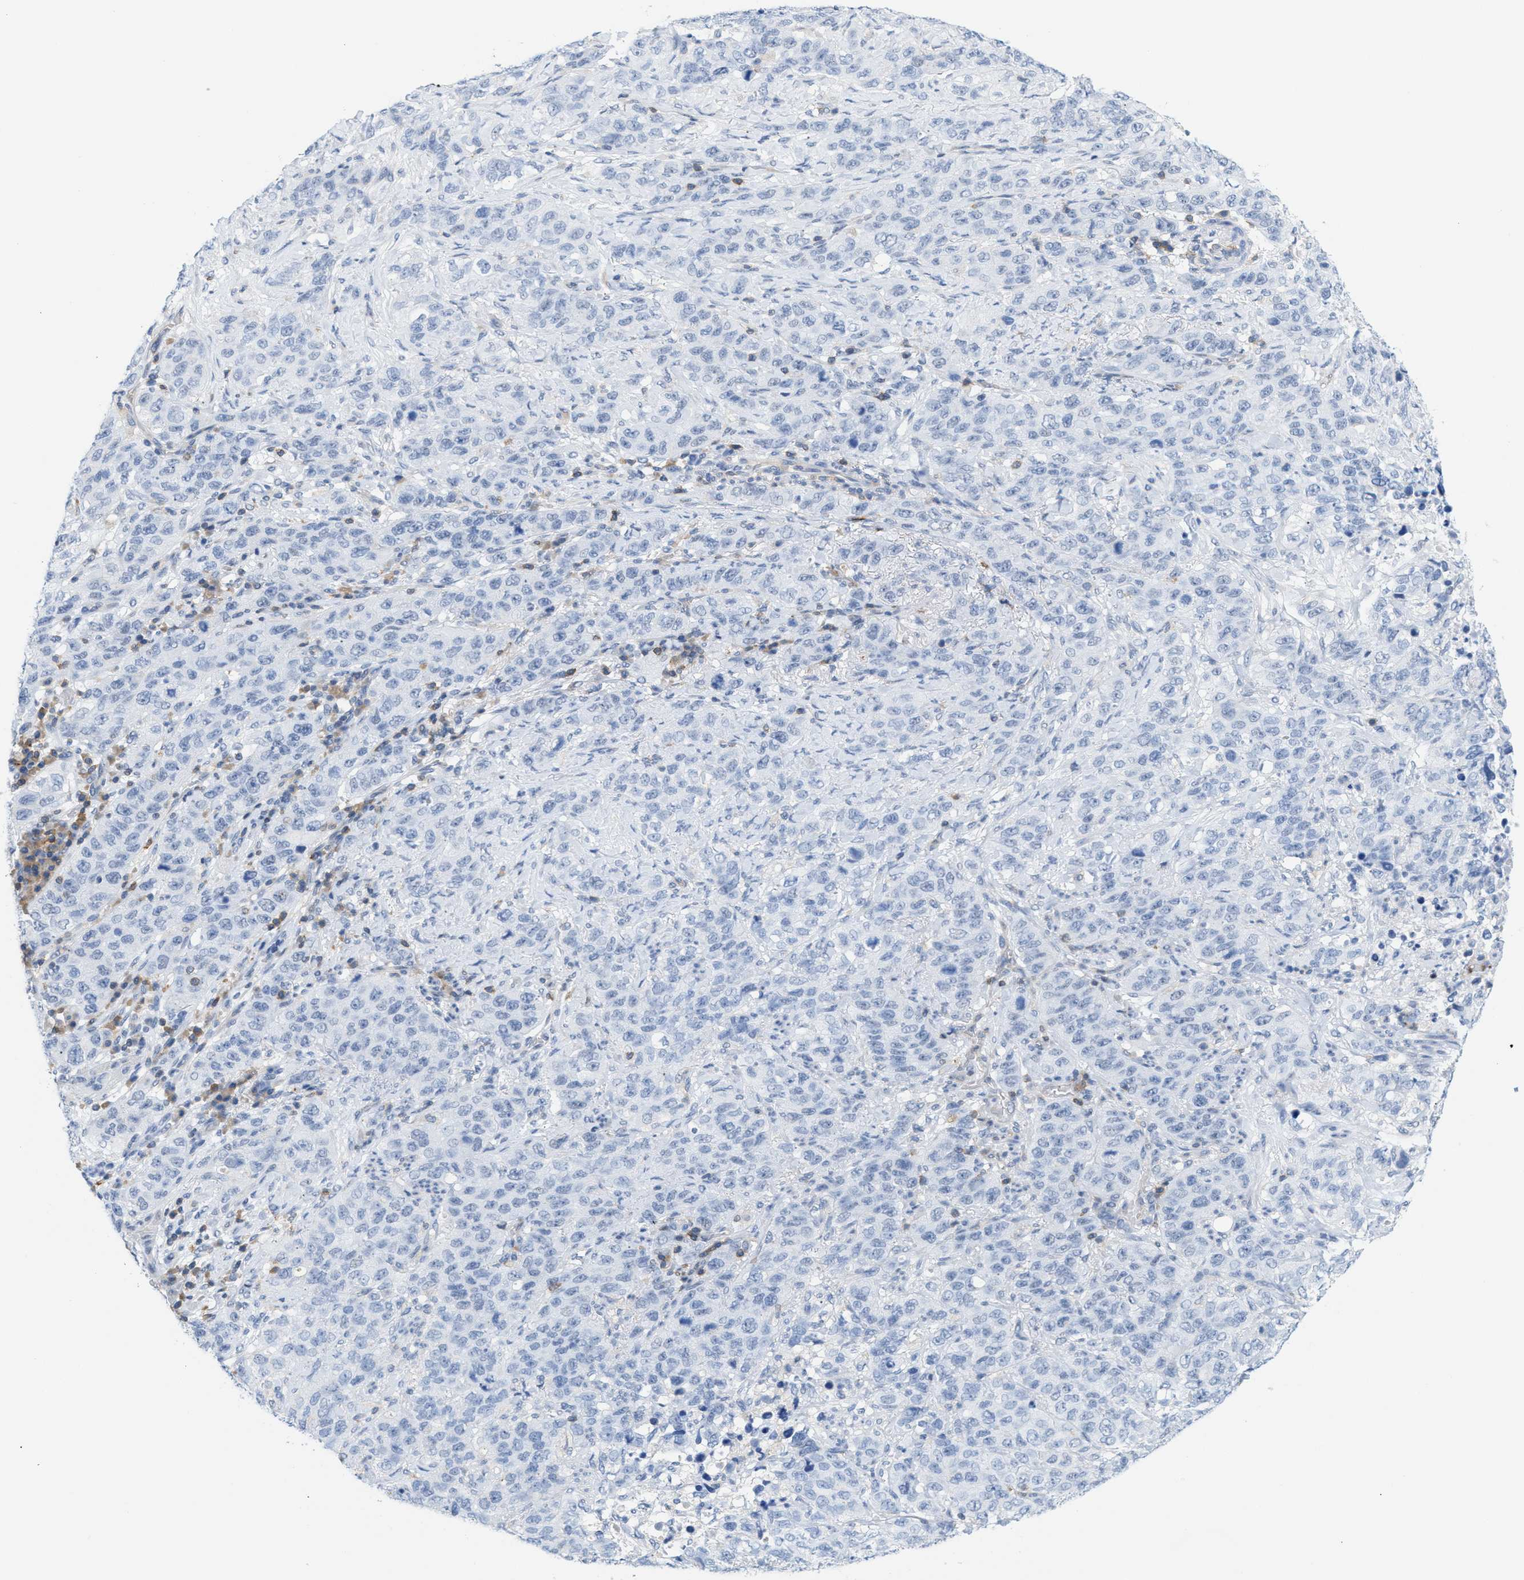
{"staining": {"intensity": "negative", "quantity": "none", "location": "none"}, "tissue": "stomach cancer", "cell_type": "Tumor cells", "image_type": "cancer", "snomed": [{"axis": "morphology", "description": "Adenocarcinoma, NOS"}, {"axis": "topography", "description": "Stomach"}], "caption": "The histopathology image exhibits no staining of tumor cells in stomach cancer.", "gene": "IL16", "patient": {"sex": "male", "age": 48}}